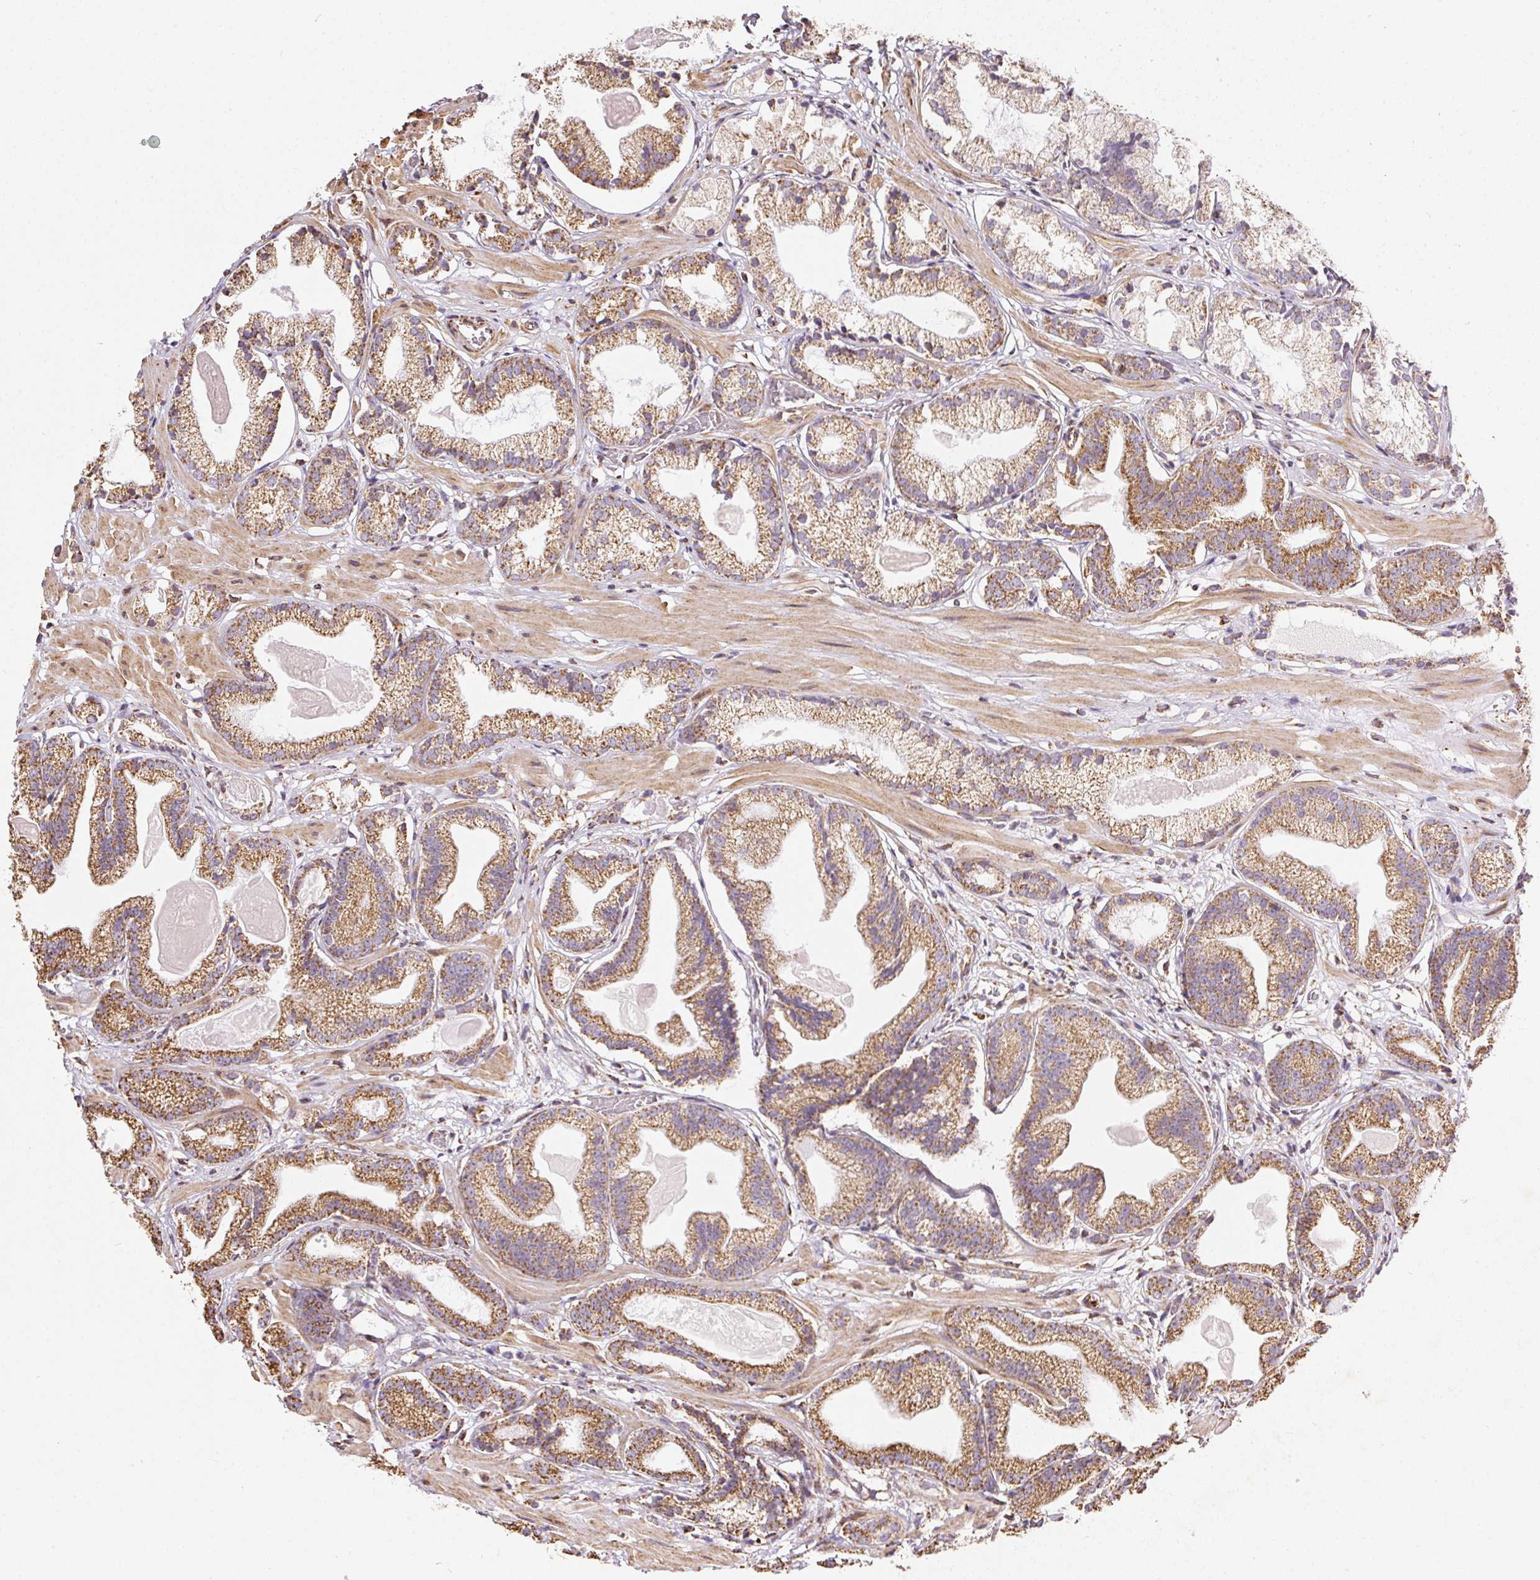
{"staining": {"intensity": "moderate", "quantity": ">75%", "location": "cytoplasmic/membranous"}, "tissue": "prostate cancer", "cell_type": "Tumor cells", "image_type": "cancer", "snomed": [{"axis": "morphology", "description": "Adenocarcinoma, Low grade"}, {"axis": "topography", "description": "Prostate"}], "caption": "Brown immunohistochemical staining in human prostate adenocarcinoma (low-grade) displays moderate cytoplasmic/membranous positivity in approximately >75% of tumor cells.", "gene": "MAPK11", "patient": {"sex": "male", "age": 57}}